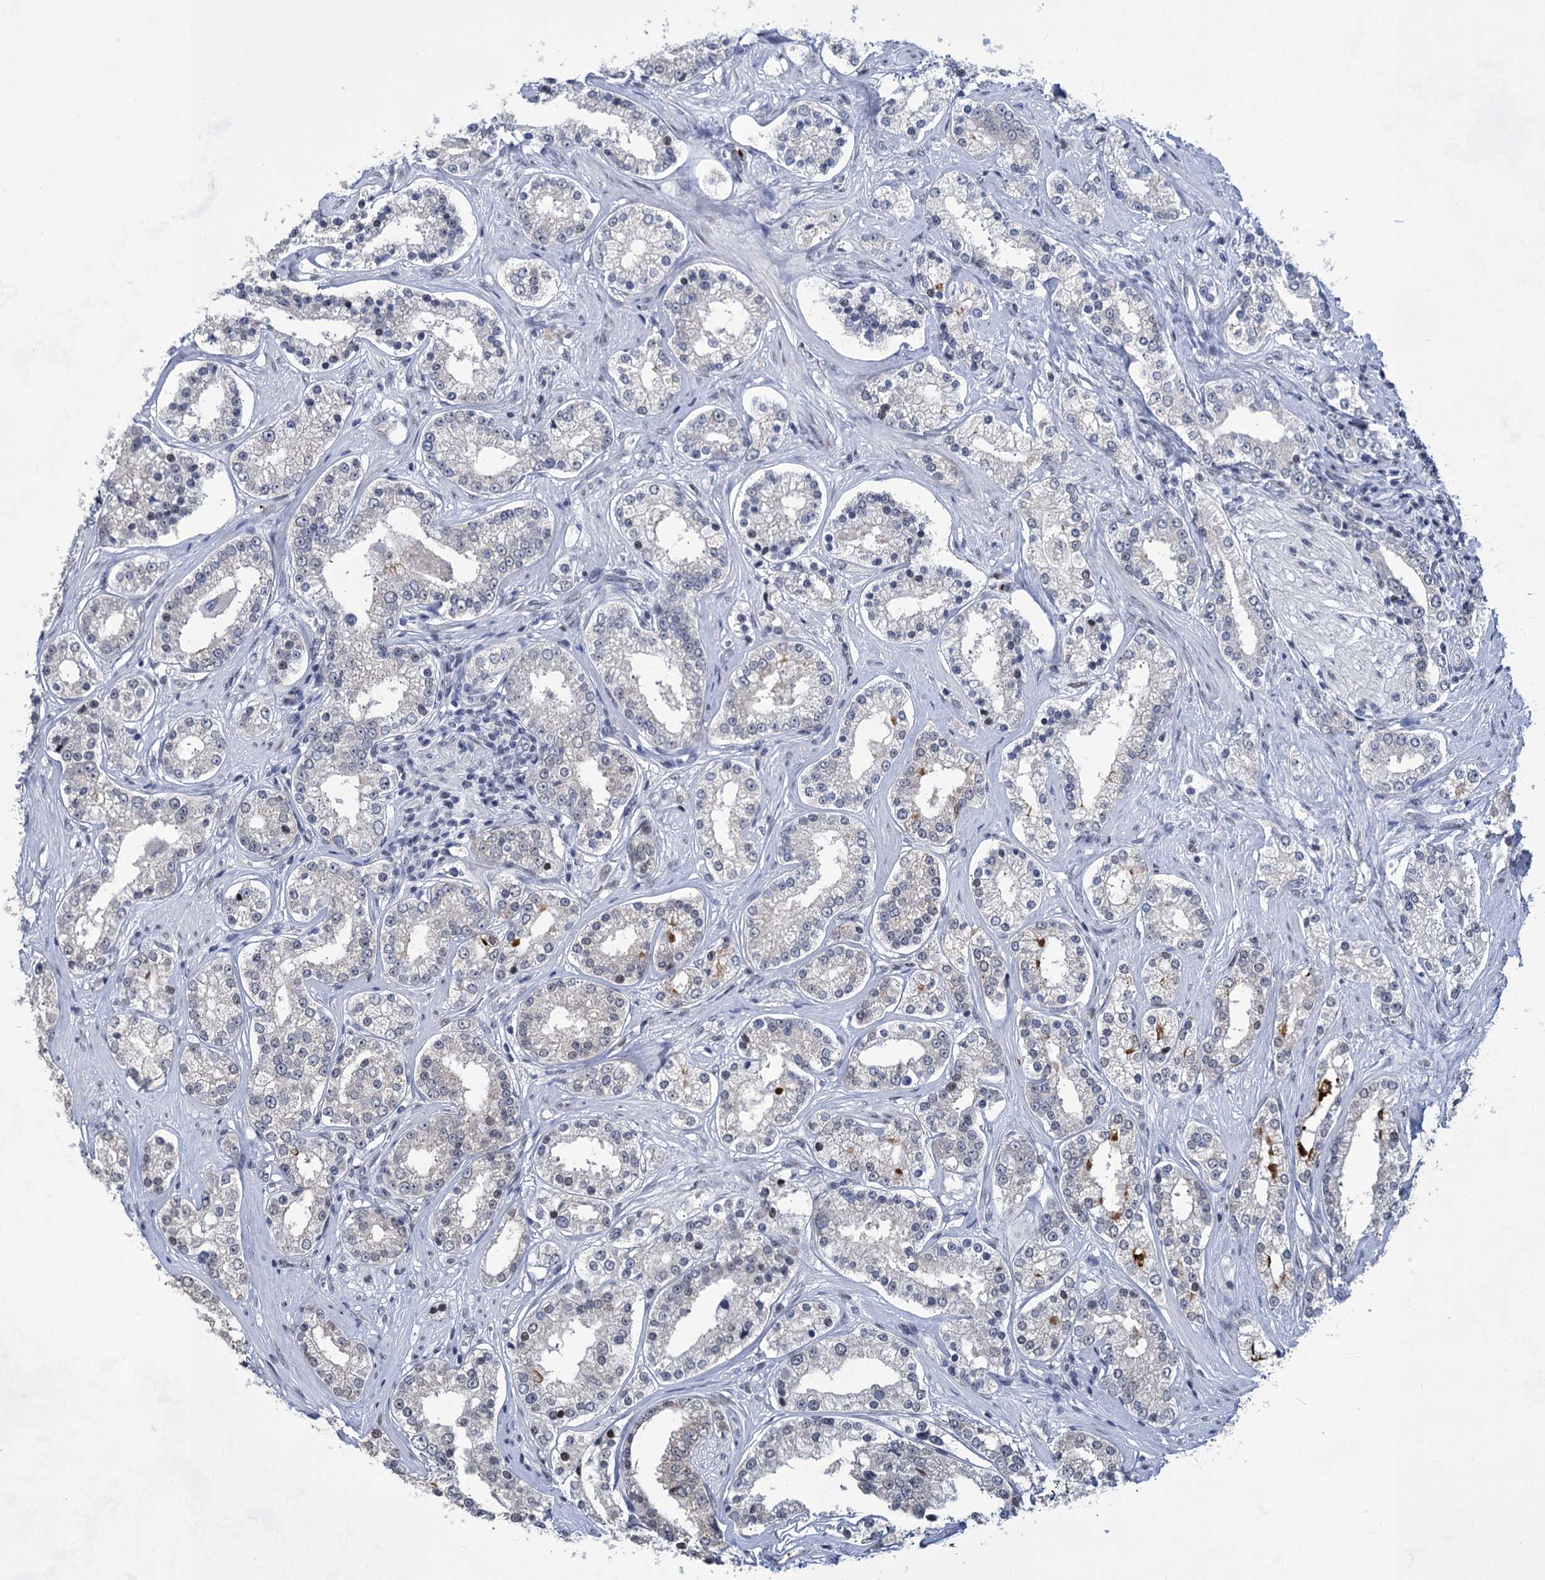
{"staining": {"intensity": "negative", "quantity": "none", "location": "none"}, "tissue": "prostate cancer", "cell_type": "Tumor cells", "image_type": "cancer", "snomed": [{"axis": "morphology", "description": "Normal tissue, NOS"}, {"axis": "morphology", "description": "Adenocarcinoma, High grade"}, {"axis": "topography", "description": "Prostate"}], "caption": "Immunohistochemical staining of human prostate cancer (high-grade adenocarcinoma) shows no significant positivity in tumor cells. (Stains: DAB (3,3'-diaminobenzidine) IHC with hematoxylin counter stain, Microscopy: brightfield microscopy at high magnification).", "gene": "MON2", "patient": {"sex": "male", "age": 83}}